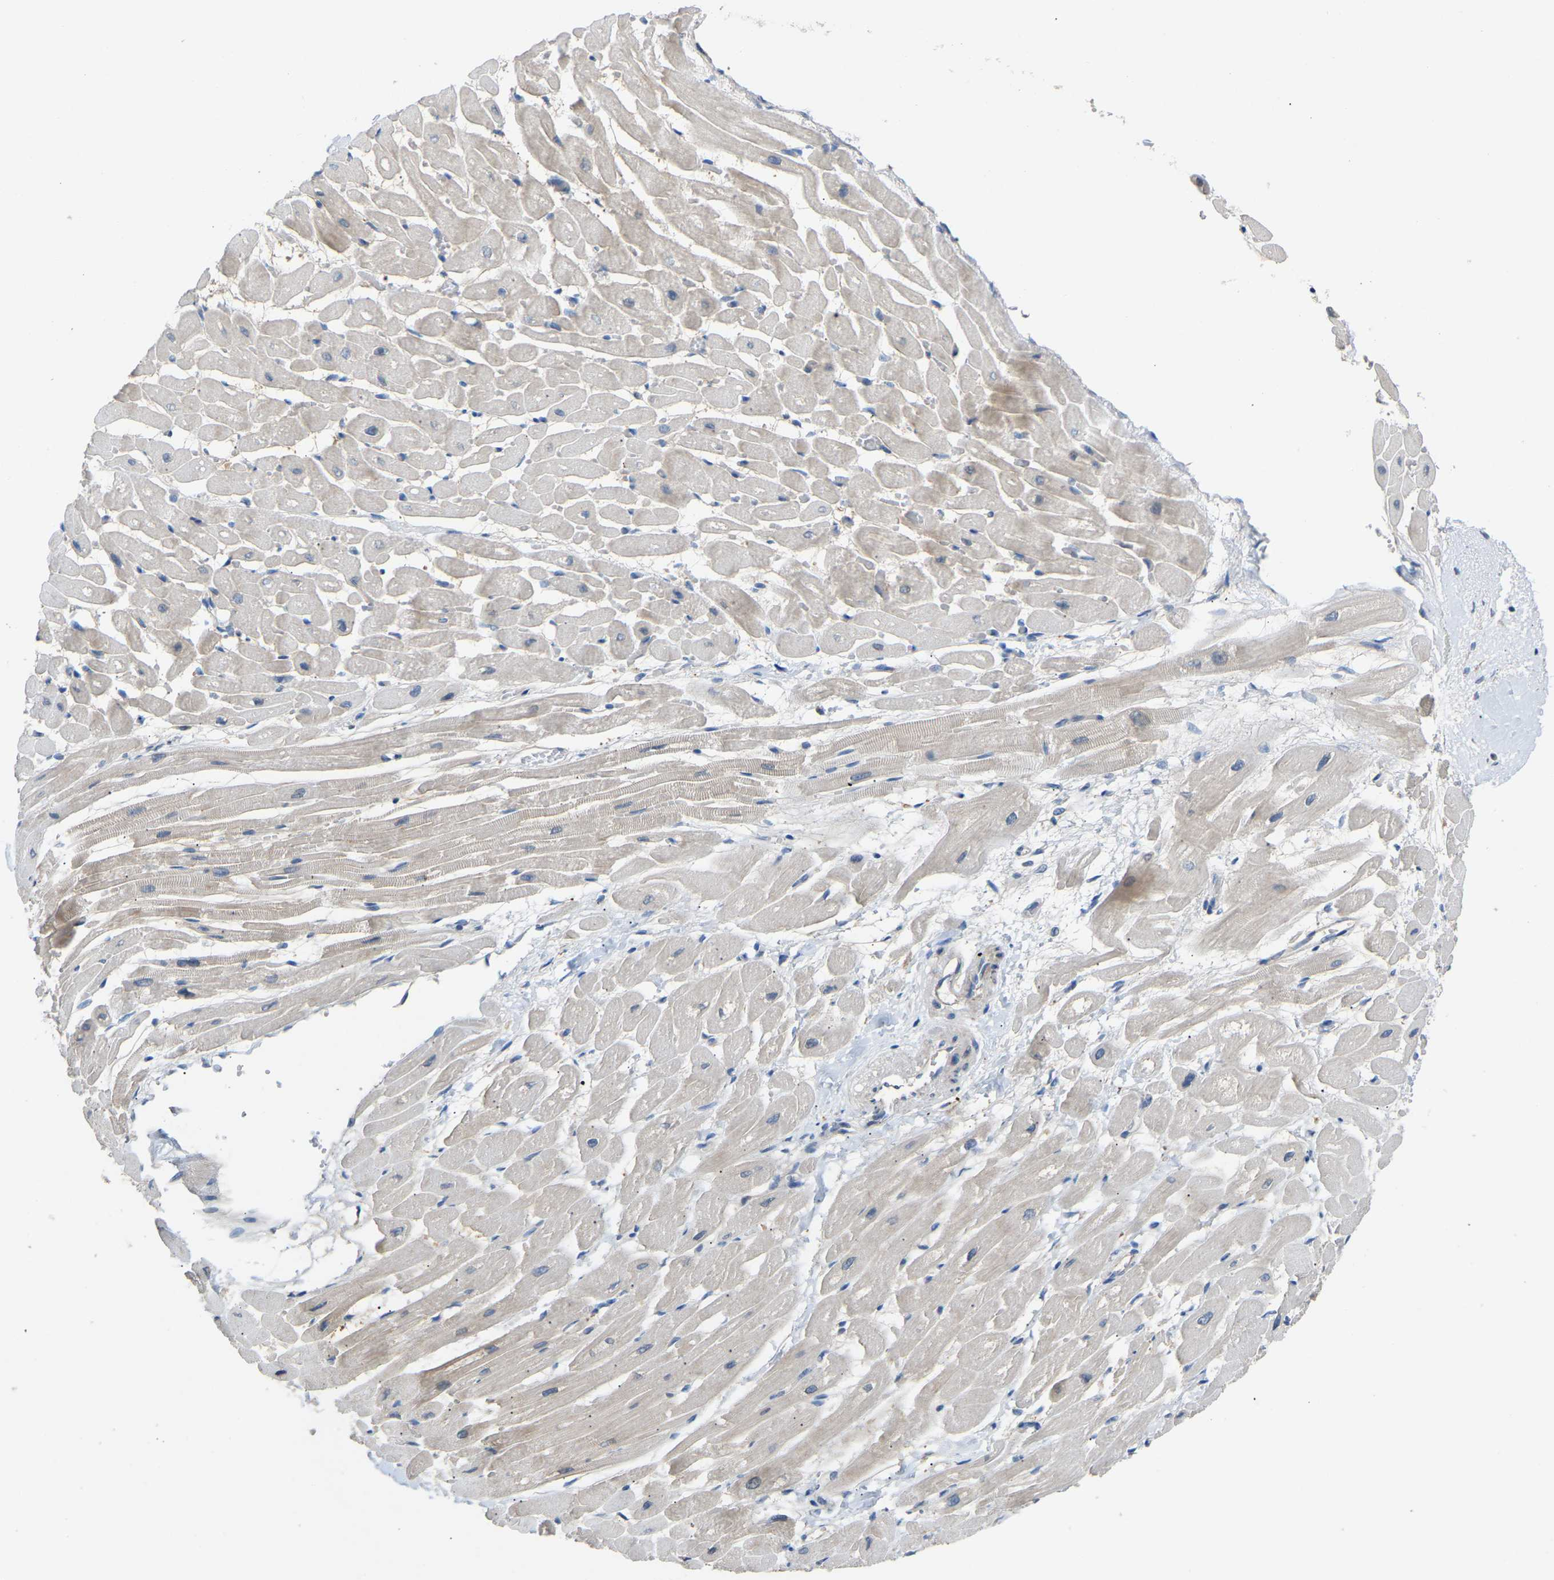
{"staining": {"intensity": "moderate", "quantity": "<25%", "location": "cytoplasmic/membranous"}, "tissue": "heart muscle", "cell_type": "Cardiomyocytes", "image_type": "normal", "snomed": [{"axis": "morphology", "description": "Normal tissue, NOS"}, {"axis": "topography", "description": "Heart"}], "caption": "Unremarkable heart muscle reveals moderate cytoplasmic/membranous expression in about <25% of cardiomyocytes The staining was performed using DAB to visualize the protein expression in brown, while the nuclei were stained in blue with hematoxylin (Magnification: 20x)..", "gene": "RGP1", "patient": {"sex": "male", "age": 45}}